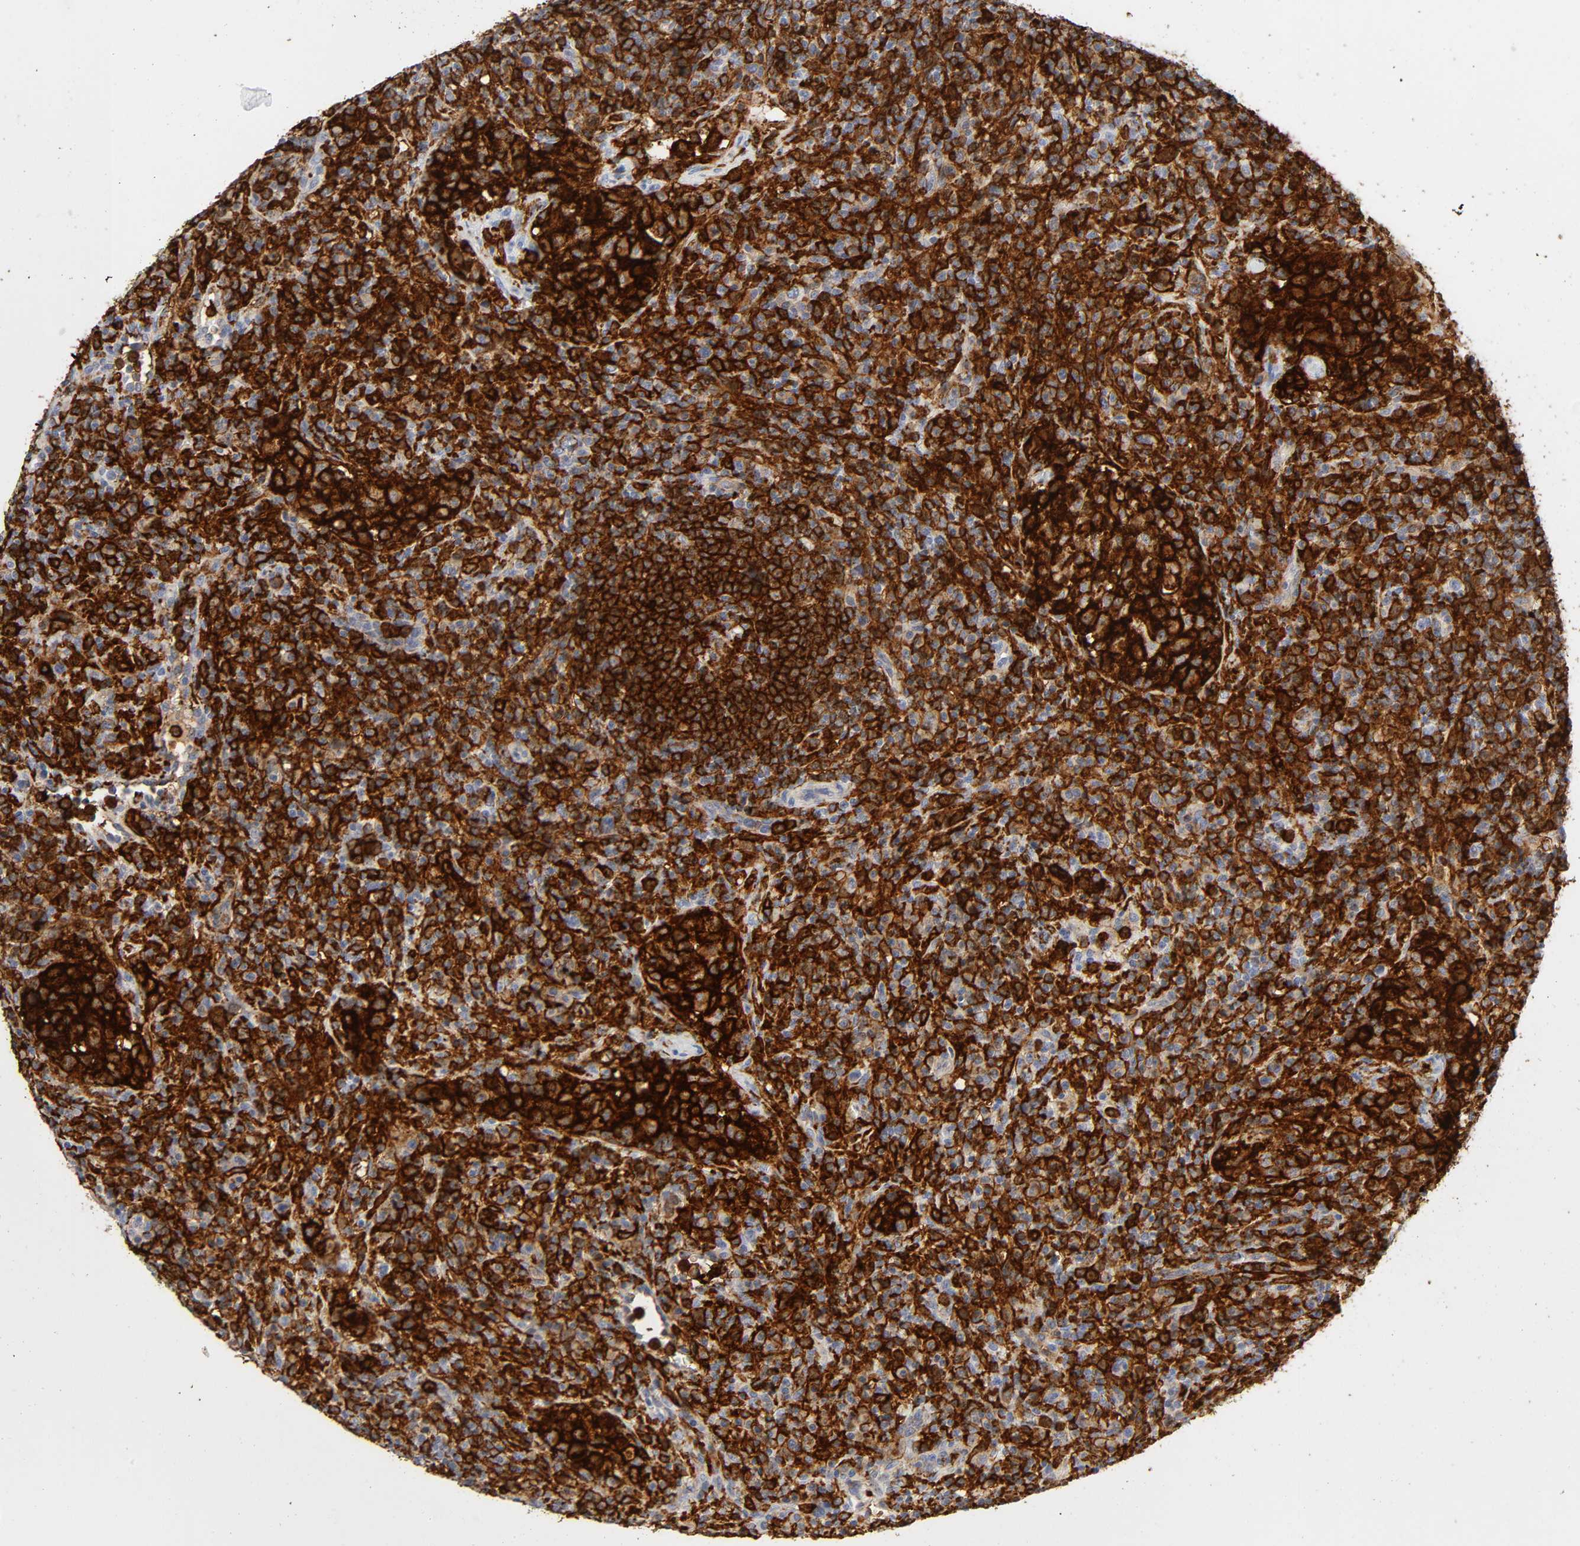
{"staining": {"intensity": "strong", "quantity": "25%-75%", "location": "cytoplasmic/membranous"}, "tissue": "lymphoma", "cell_type": "Tumor cells", "image_type": "cancer", "snomed": [{"axis": "morphology", "description": "Hodgkin's disease, NOS"}, {"axis": "topography", "description": "Lymph node"}], "caption": "About 25%-75% of tumor cells in Hodgkin's disease reveal strong cytoplasmic/membranous protein staining as visualized by brown immunohistochemical staining.", "gene": "LYN", "patient": {"sex": "male", "age": 65}}